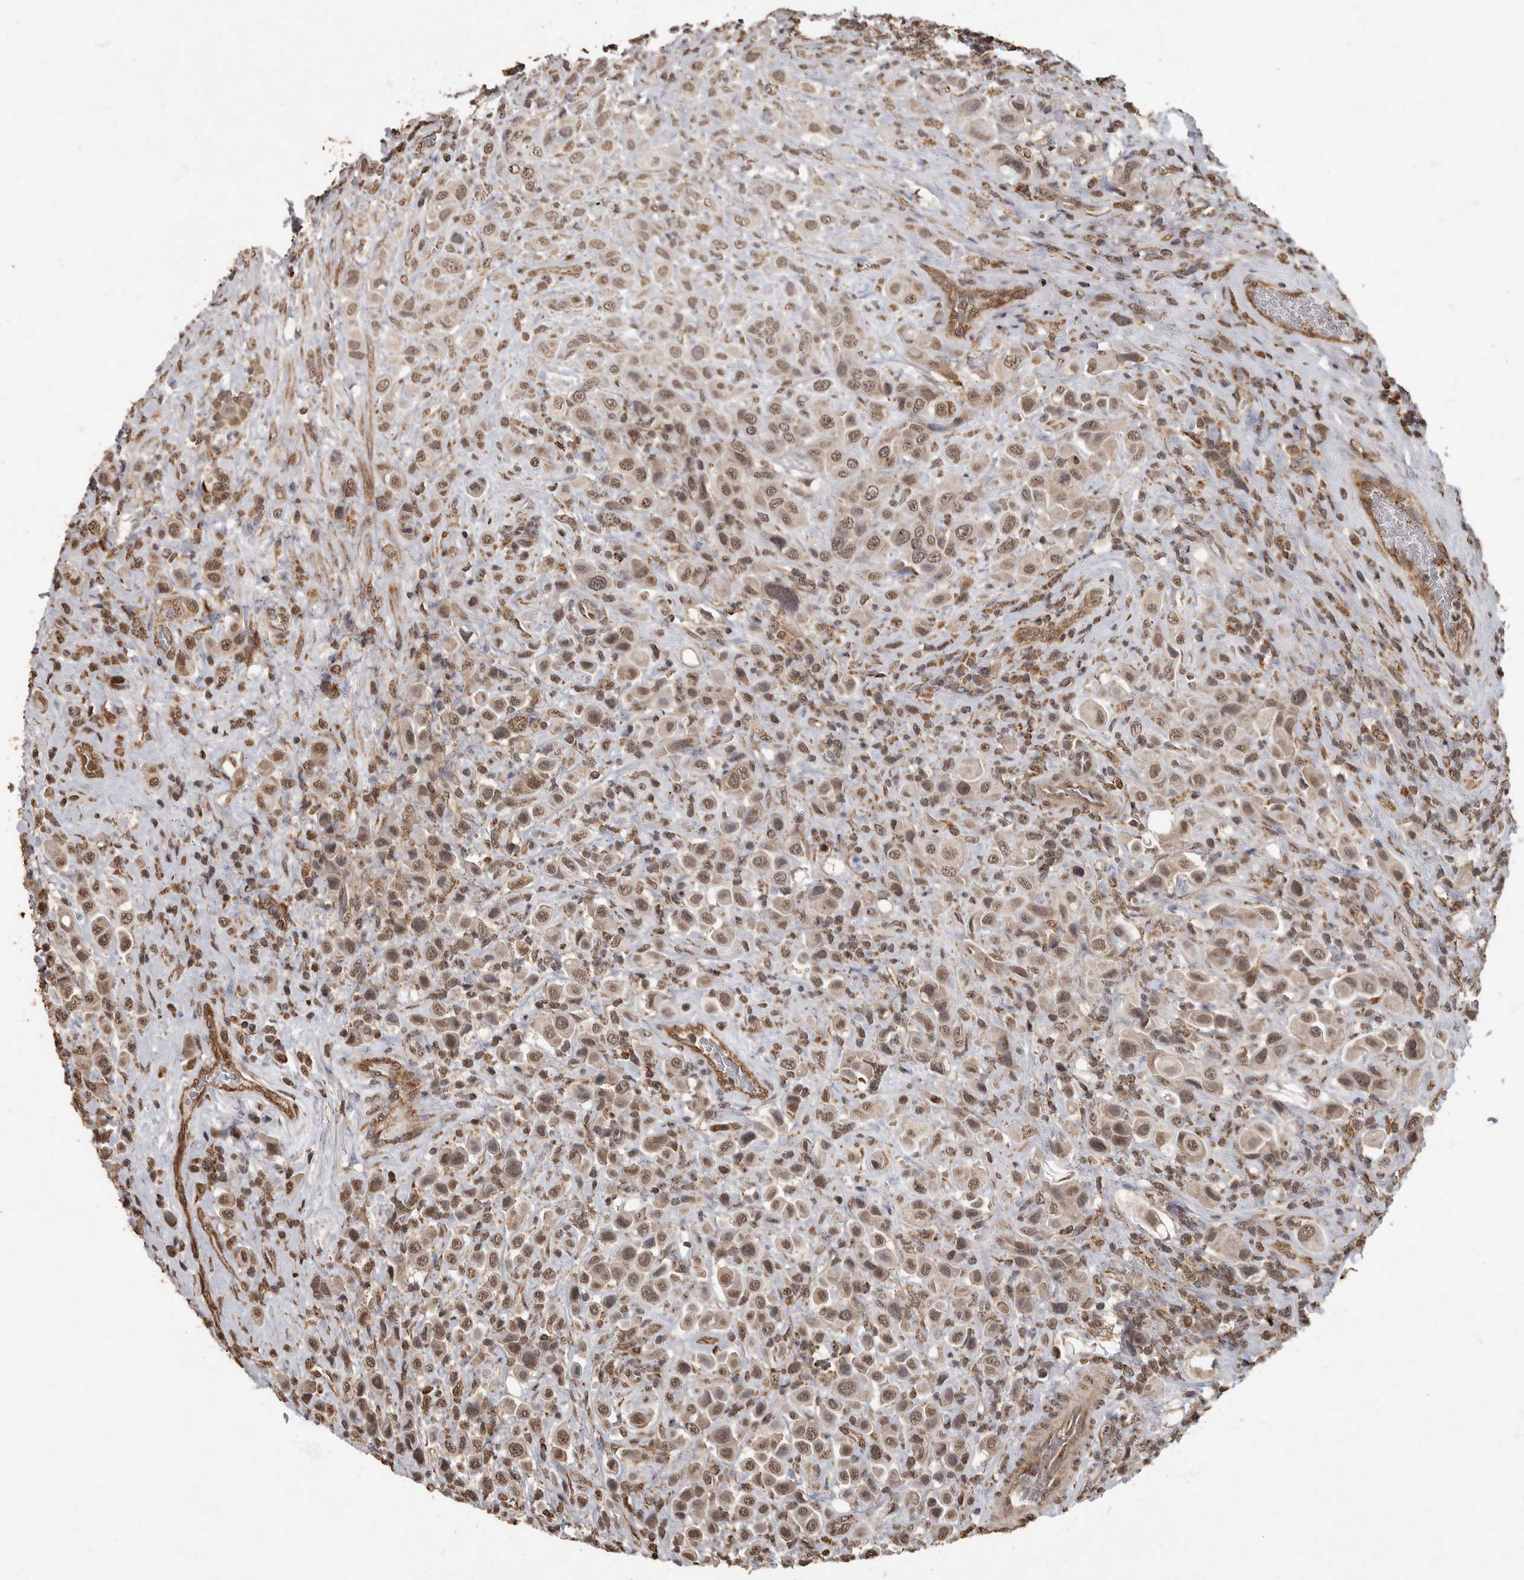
{"staining": {"intensity": "moderate", "quantity": ">75%", "location": "nuclear"}, "tissue": "urothelial cancer", "cell_type": "Tumor cells", "image_type": "cancer", "snomed": [{"axis": "morphology", "description": "Urothelial carcinoma, High grade"}, {"axis": "topography", "description": "Urinary bladder"}], "caption": "Human high-grade urothelial carcinoma stained with a brown dye exhibits moderate nuclear positive staining in about >75% of tumor cells.", "gene": "MAFG", "patient": {"sex": "male", "age": 50}}